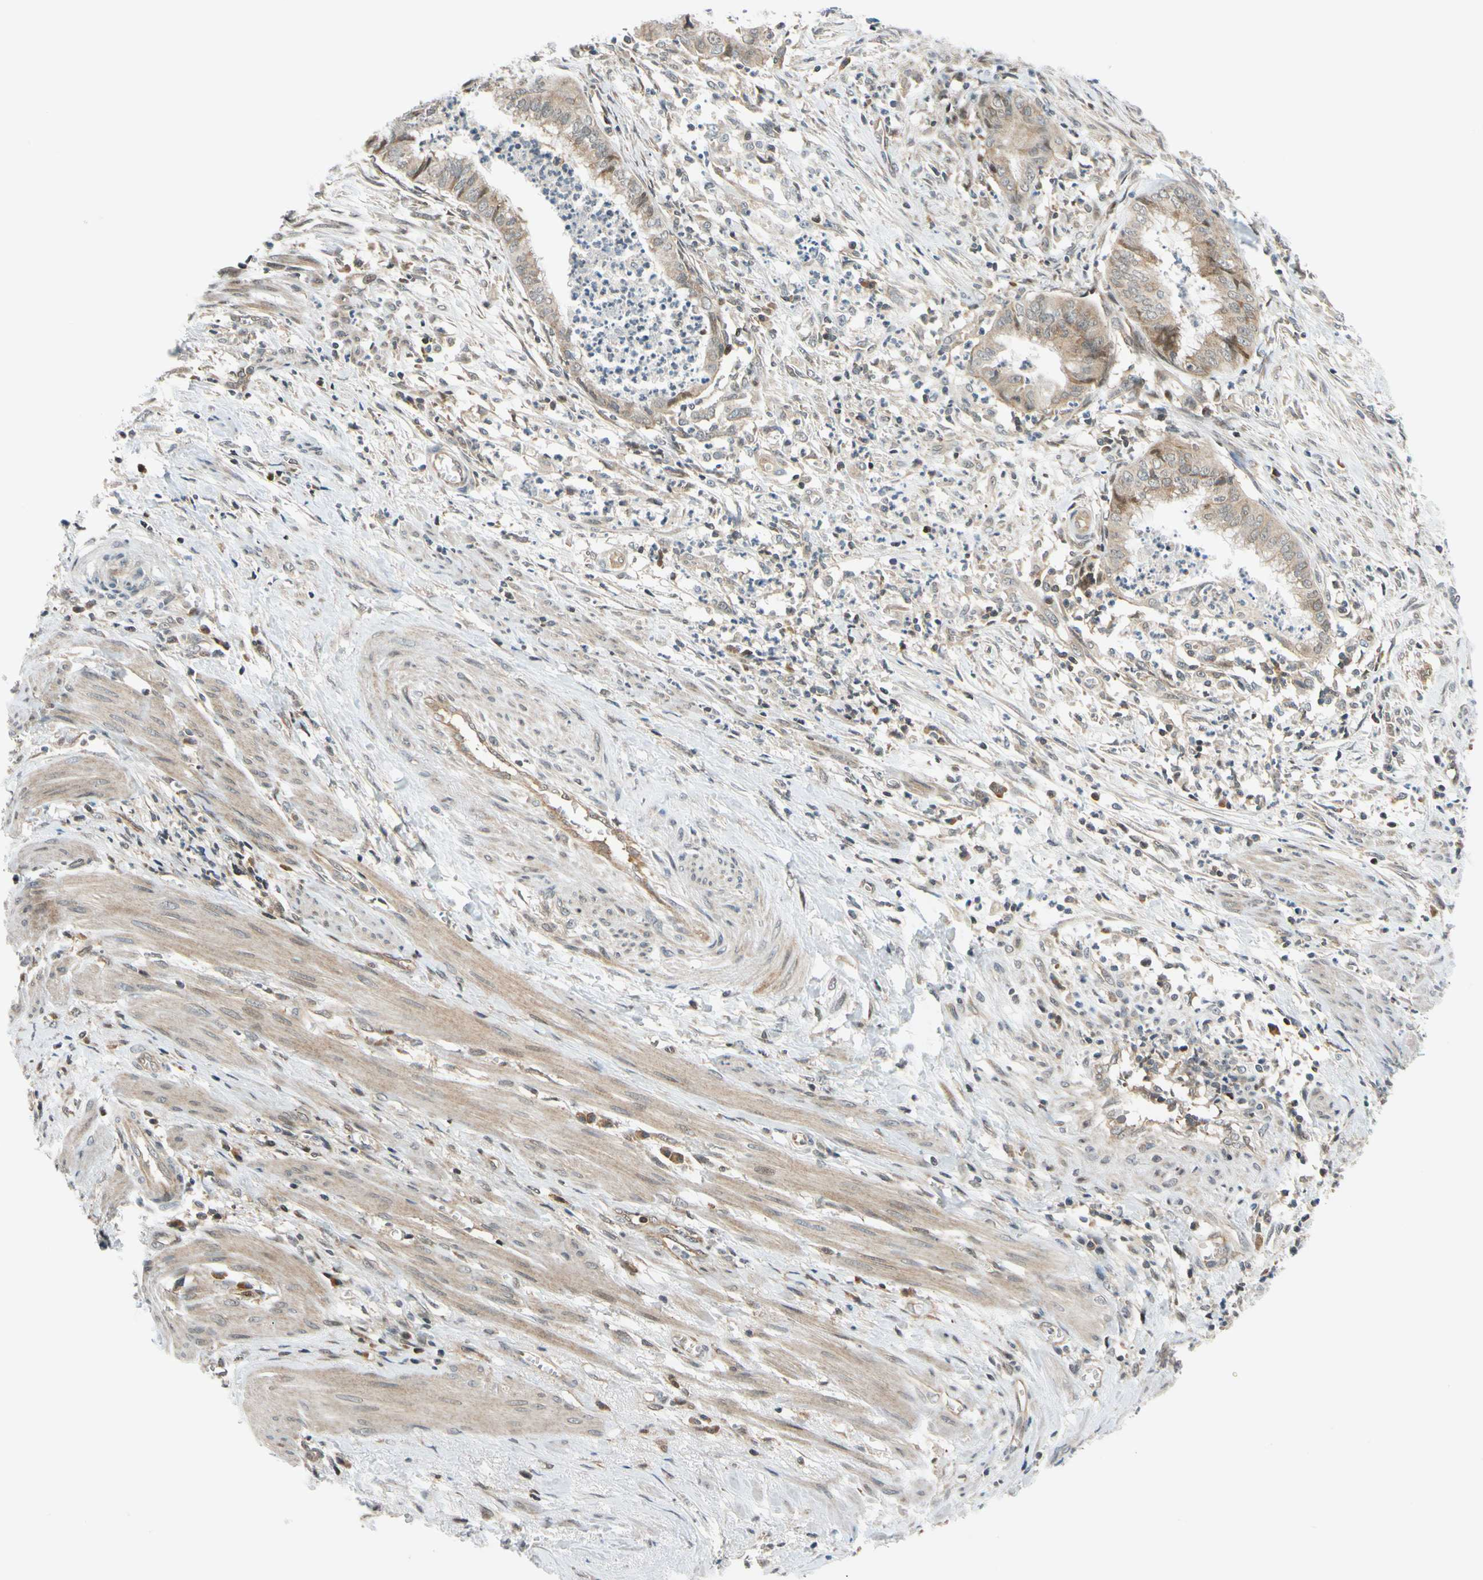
{"staining": {"intensity": "weak", "quantity": ">75%", "location": "cytoplasmic/membranous"}, "tissue": "endometrial cancer", "cell_type": "Tumor cells", "image_type": "cancer", "snomed": [{"axis": "morphology", "description": "Necrosis, NOS"}, {"axis": "morphology", "description": "Adenocarcinoma, NOS"}, {"axis": "topography", "description": "Endometrium"}], "caption": "Endometrial cancer (adenocarcinoma) stained with DAB immunohistochemistry exhibits low levels of weak cytoplasmic/membranous expression in approximately >75% of tumor cells. Using DAB (3,3'-diaminobenzidine) (brown) and hematoxylin (blue) stains, captured at high magnification using brightfield microscopy.", "gene": "MAPK9", "patient": {"sex": "female", "age": 79}}